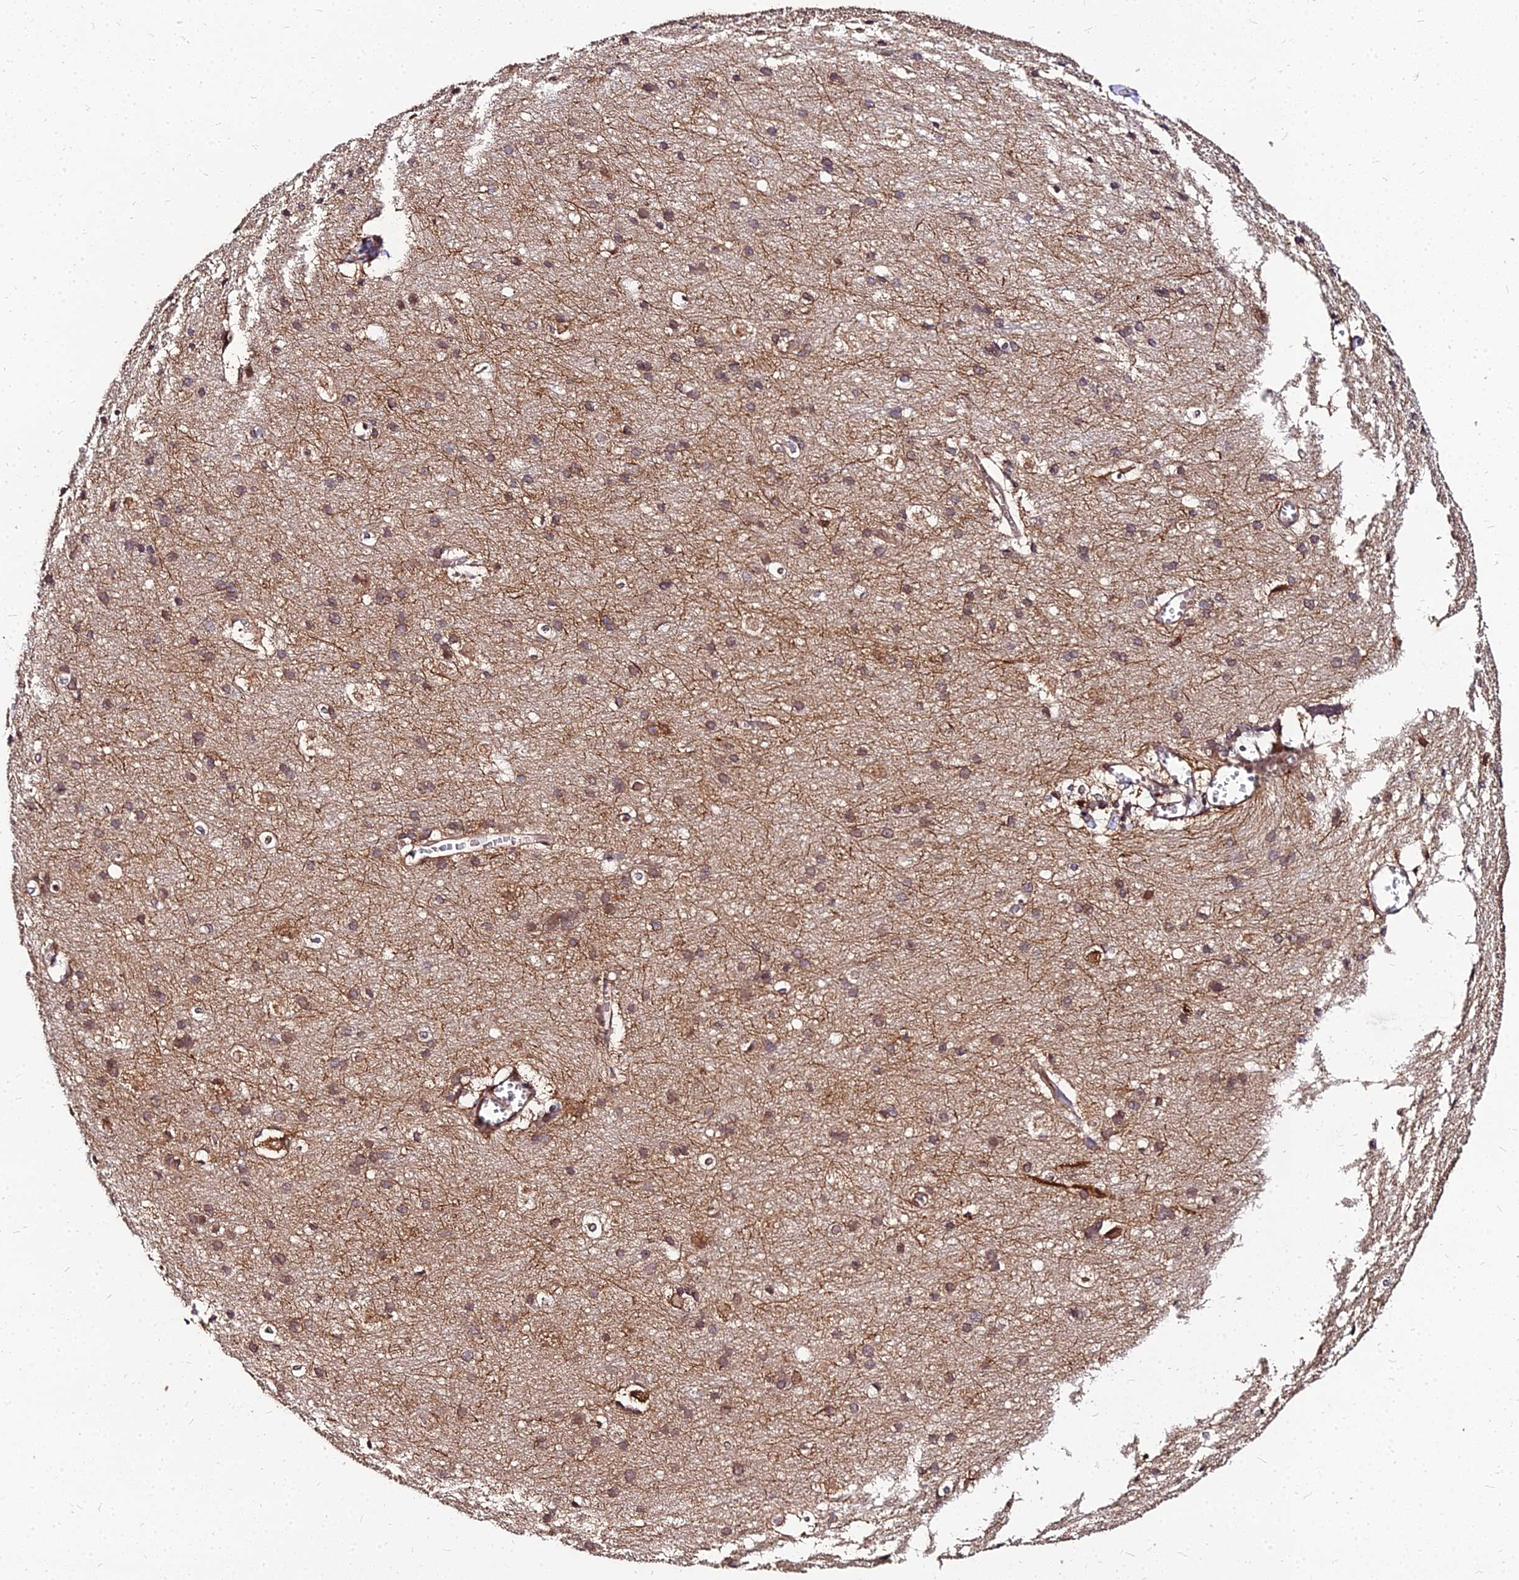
{"staining": {"intensity": "moderate", "quantity": ">75%", "location": "cytoplasmic/membranous"}, "tissue": "cerebral cortex", "cell_type": "Endothelial cells", "image_type": "normal", "snomed": [{"axis": "morphology", "description": "Normal tissue, NOS"}, {"axis": "topography", "description": "Cerebral cortex"}], "caption": "Brown immunohistochemical staining in benign human cerebral cortex demonstrates moderate cytoplasmic/membranous expression in about >75% of endothelial cells.", "gene": "PDE4D", "patient": {"sex": "male", "age": 54}}